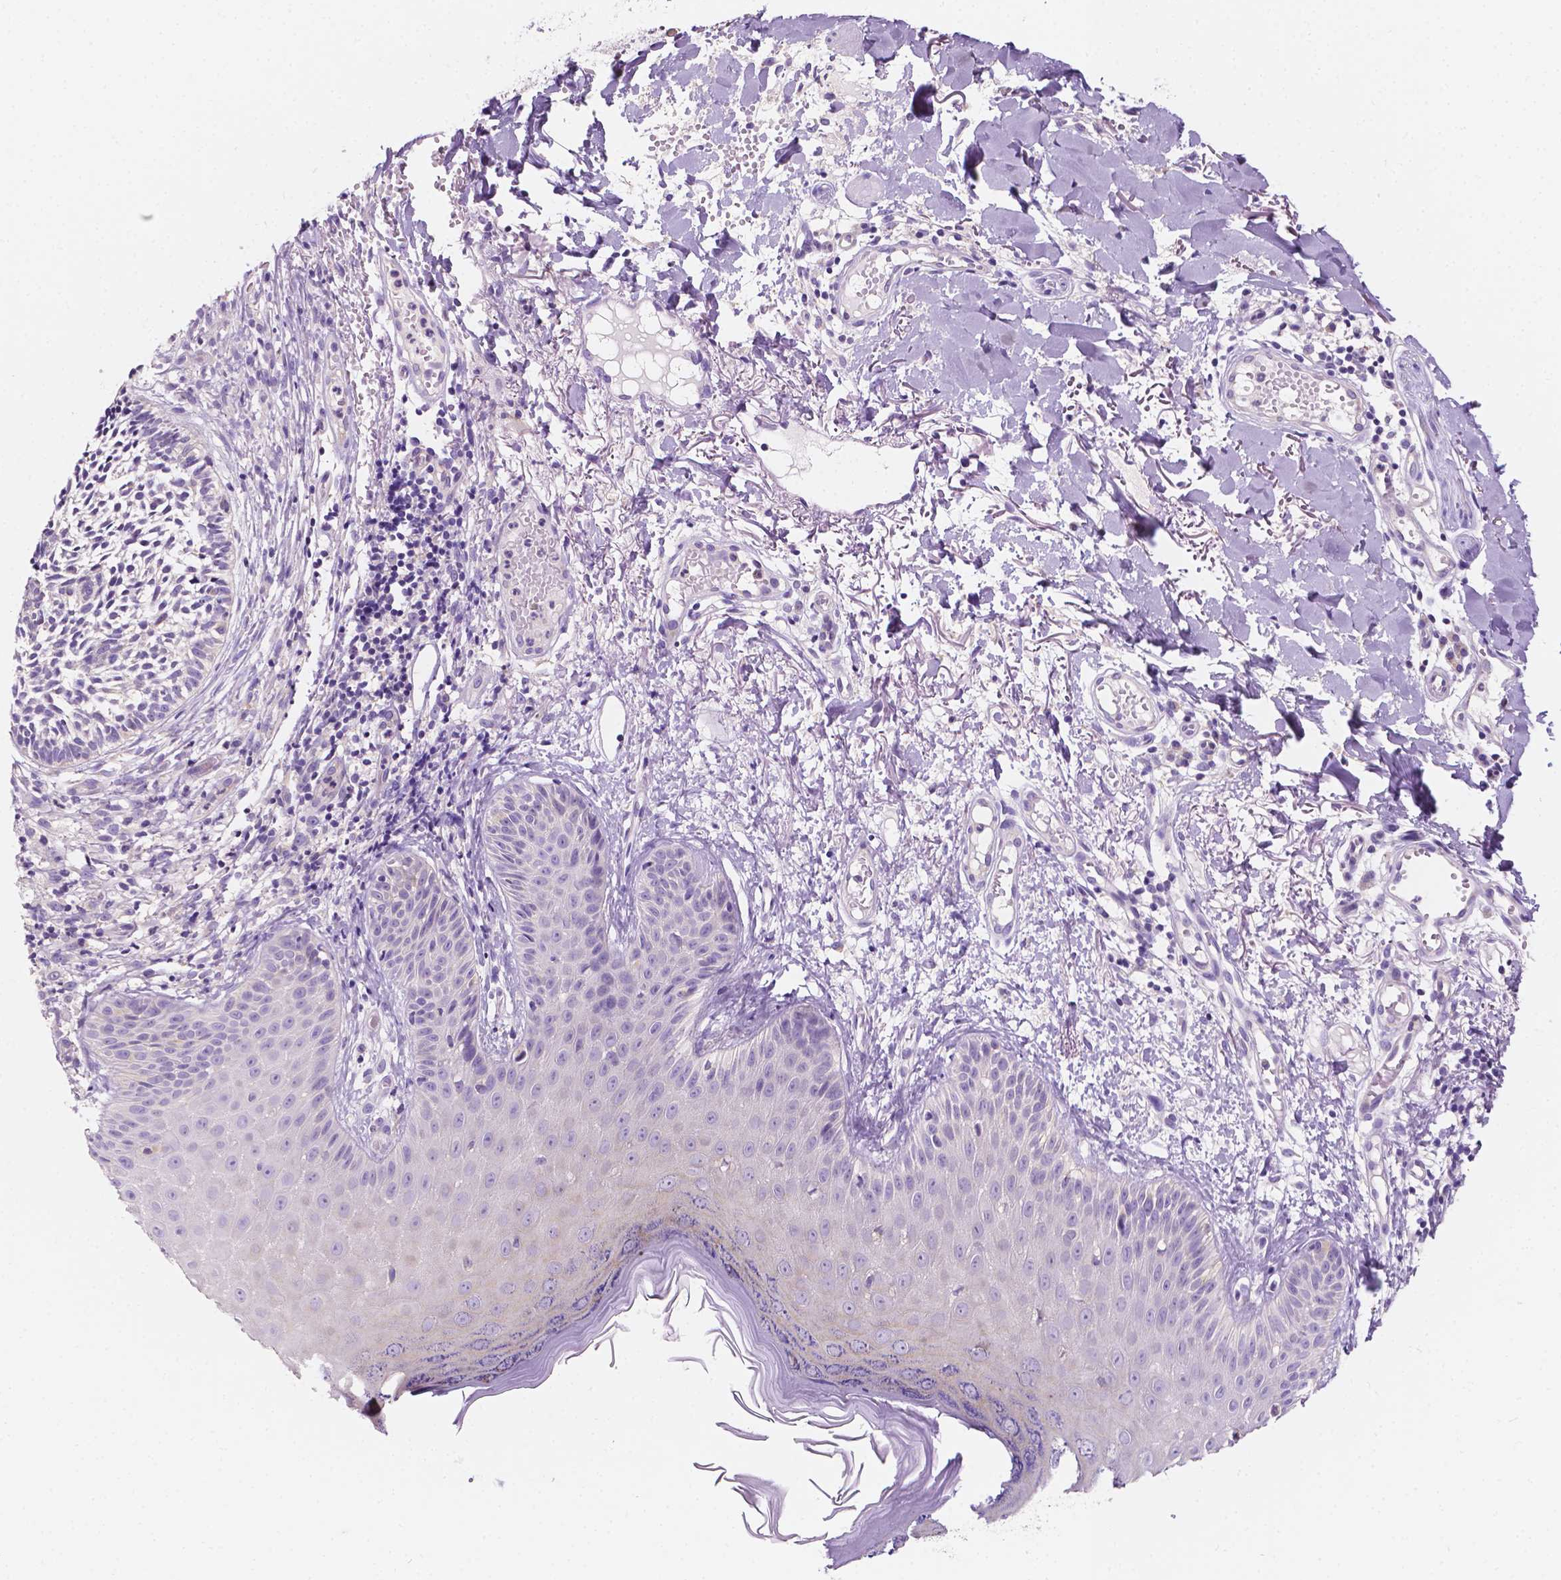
{"staining": {"intensity": "negative", "quantity": "none", "location": "none"}, "tissue": "skin cancer", "cell_type": "Tumor cells", "image_type": "cancer", "snomed": [{"axis": "morphology", "description": "Basal cell carcinoma"}, {"axis": "topography", "description": "Skin"}], "caption": "An immunohistochemistry photomicrograph of skin cancer (basal cell carcinoma) is shown. There is no staining in tumor cells of skin cancer (basal cell carcinoma).", "gene": "SIRT2", "patient": {"sex": "male", "age": 78}}